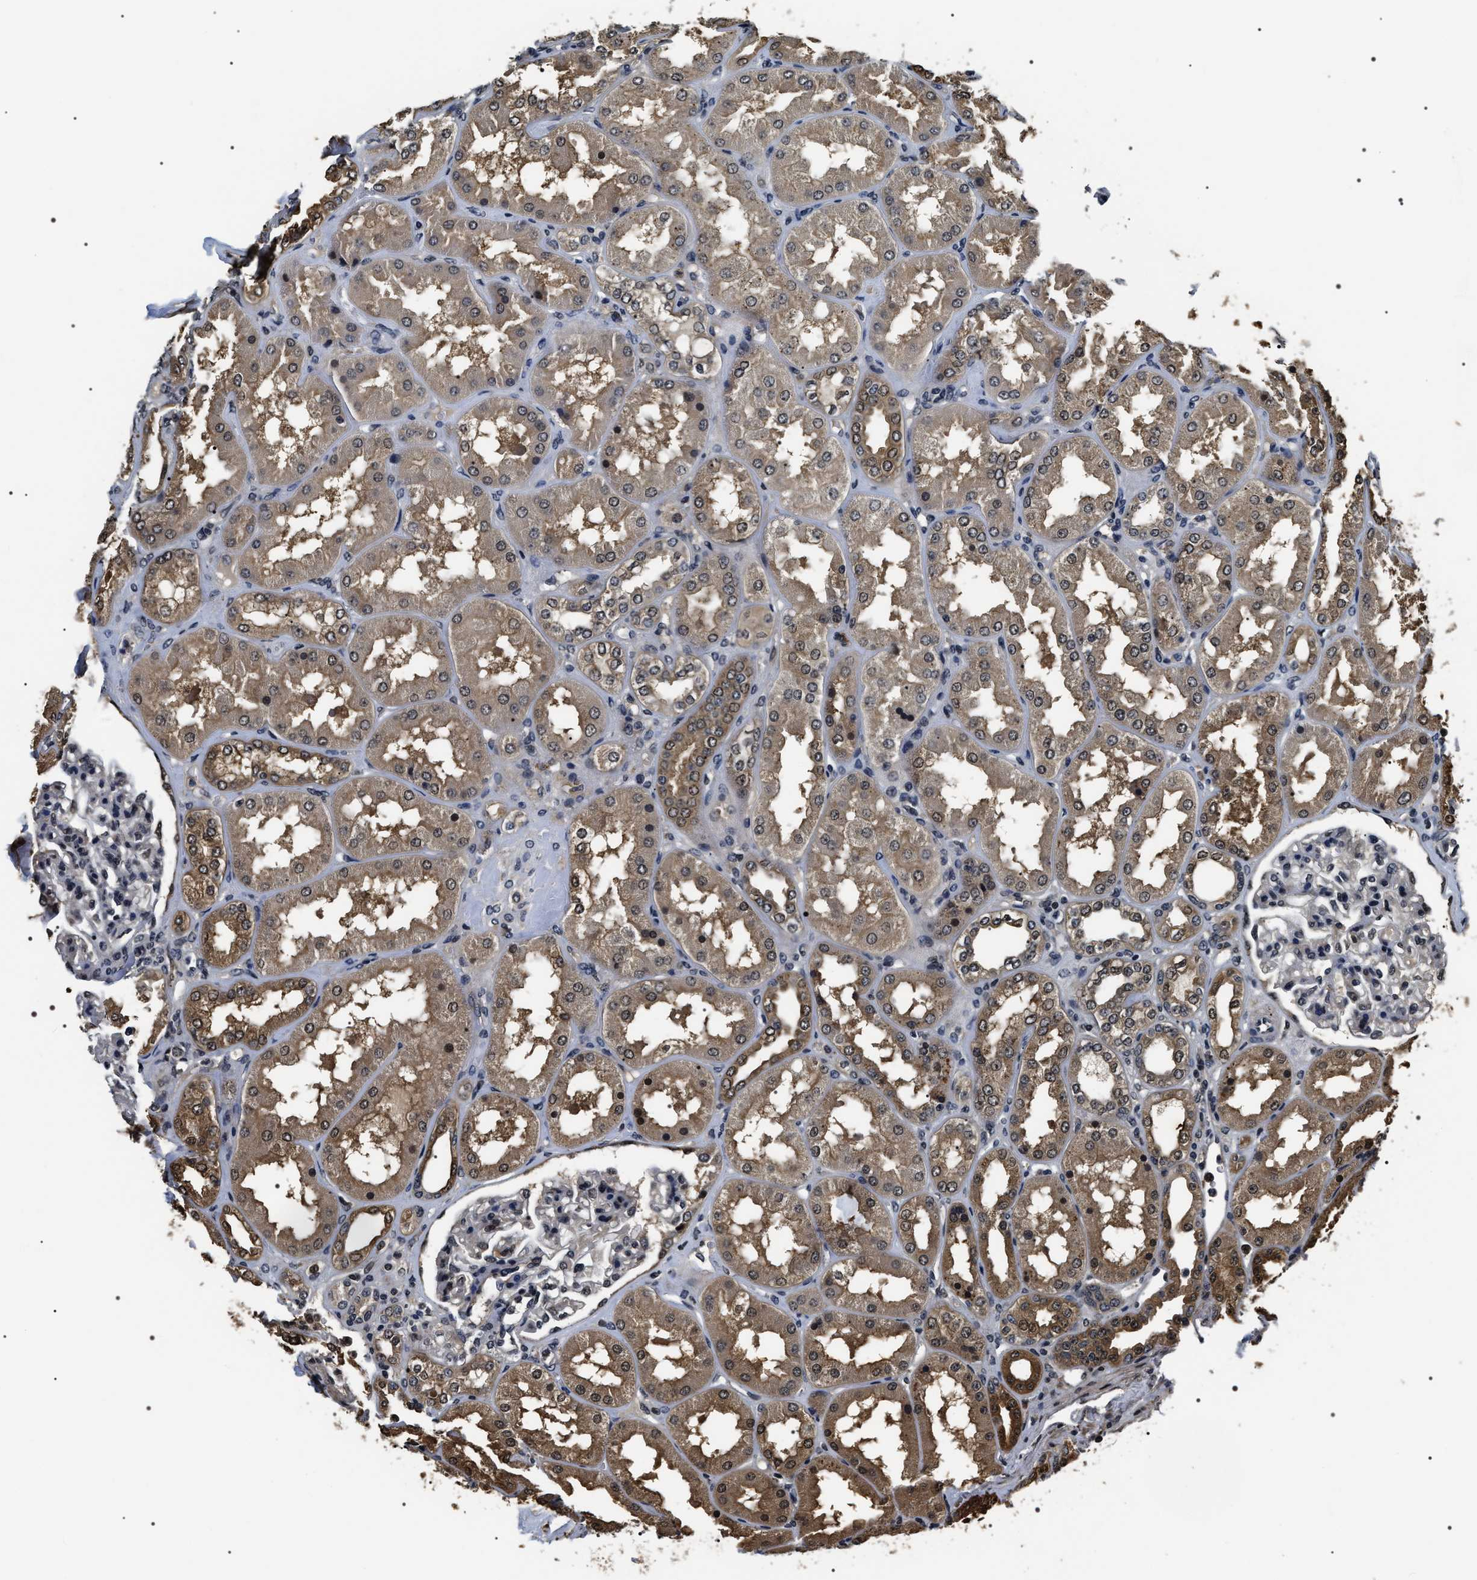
{"staining": {"intensity": "moderate", "quantity": "<25%", "location": "nuclear"}, "tissue": "kidney", "cell_type": "Cells in glomeruli", "image_type": "normal", "snomed": [{"axis": "morphology", "description": "Normal tissue, NOS"}, {"axis": "topography", "description": "Kidney"}], "caption": "Kidney stained for a protein (brown) reveals moderate nuclear positive expression in approximately <25% of cells in glomeruli.", "gene": "ARHGAP22", "patient": {"sex": "female", "age": 56}}